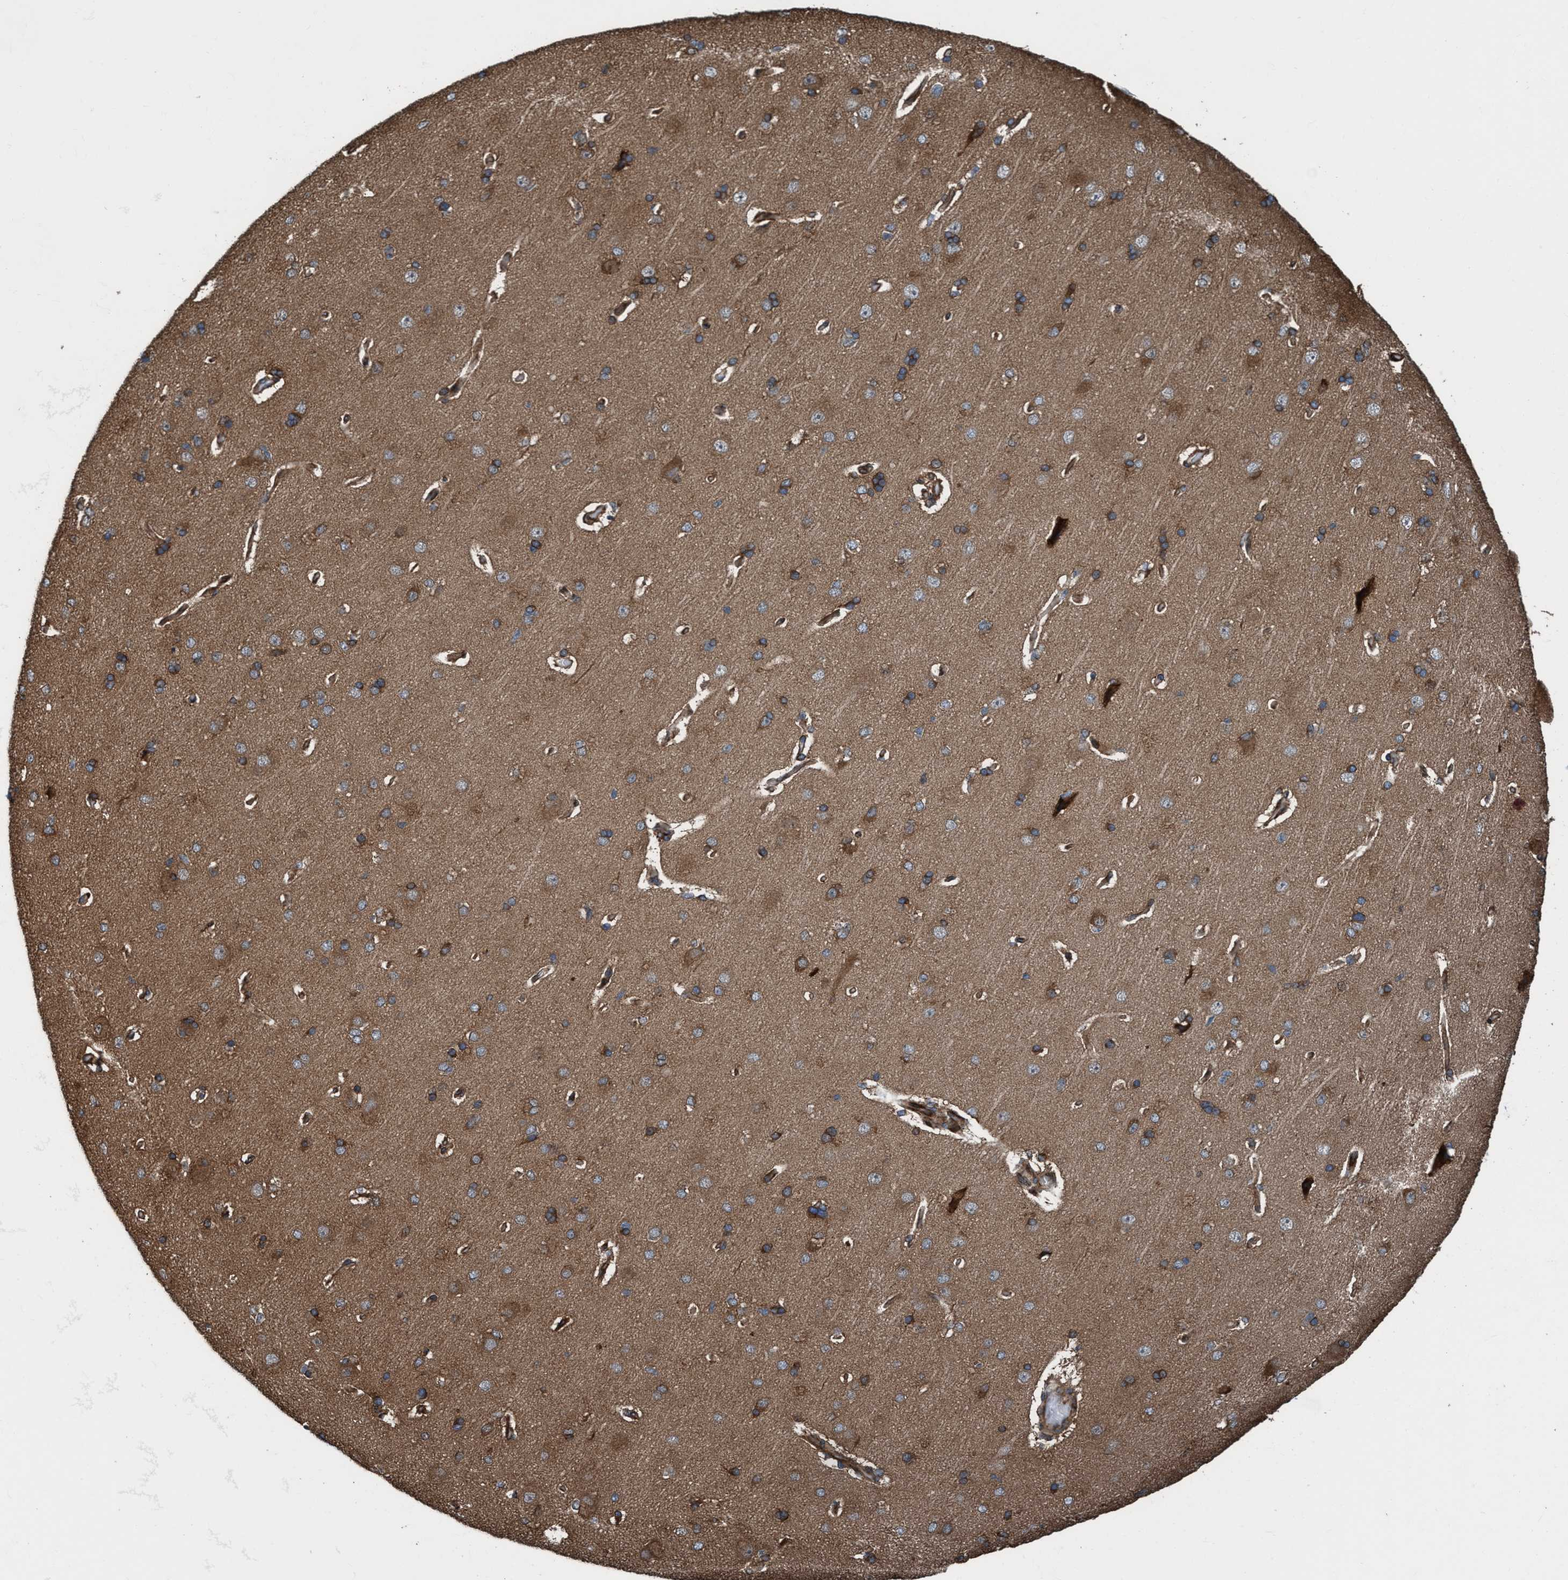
{"staining": {"intensity": "weak", "quantity": ">75%", "location": "cytoplasmic/membranous"}, "tissue": "cerebral cortex", "cell_type": "Endothelial cells", "image_type": "normal", "snomed": [{"axis": "morphology", "description": "Normal tissue, NOS"}, {"axis": "topography", "description": "Cerebral cortex"}], "caption": "This image demonstrates normal cerebral cortex stained with immunohistochemistry to label a protein in brown. The cytoplasmic/membranous of endothelial cells show weak positivity for the protein. Nuclei are counter-stained blue.", "gene": "NMT1", "patient": {"sex": "male", "age": 62}}